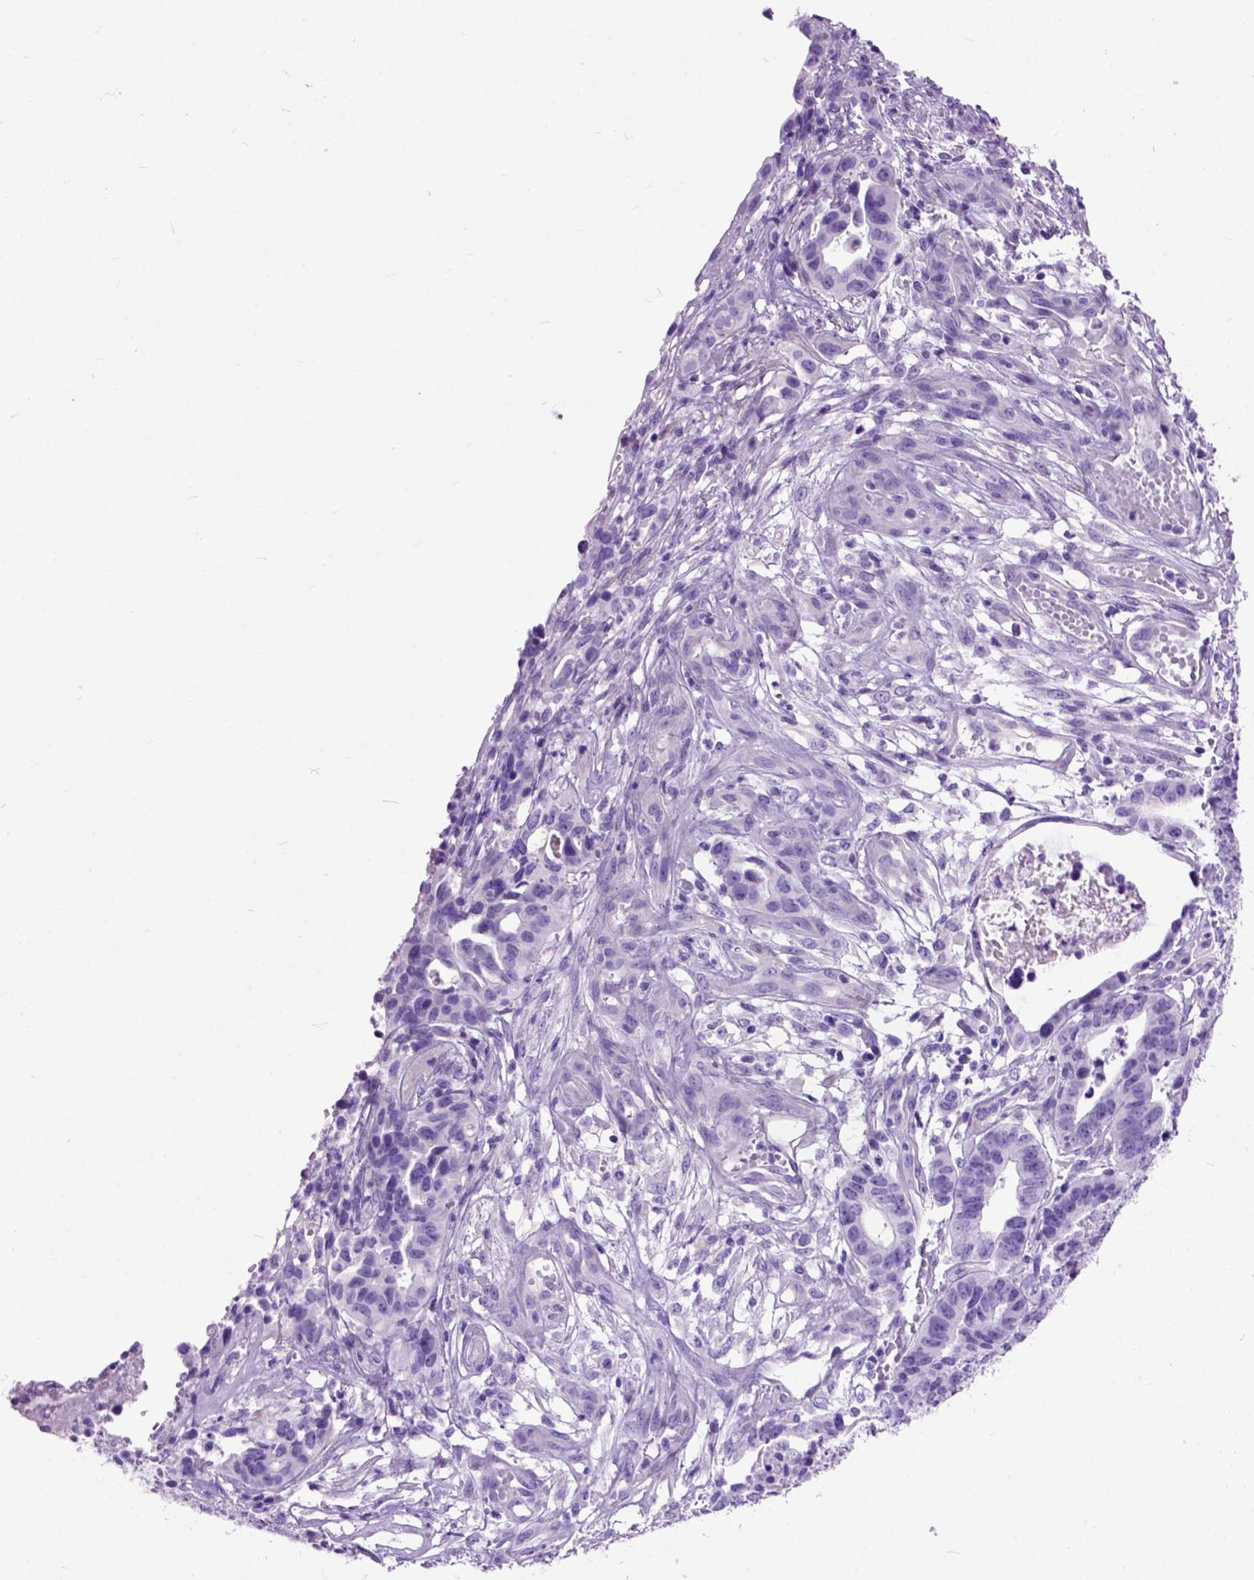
{"staining": {"intensity": "negative", "quantity": "none", "location": "none"}, "tissue": "stomach cancer", "cell_type": "Tumor cells", "image_type": "cancer", "snomed": [{"axis": "morphology", "description": "Adenocarcinoma, NOS"}, {"axis": "topography", "description": "Stomach, upper"}], "caption": "High magnification brightfield microscopy of stomach cancer (adenocarcinoma) stained with DAB (brown) and counterstained with hematoxylin (blue): tumor cells show no significant positivity.", "gene": "MAPT", "patient": {"sex": "female", "age": 67}}